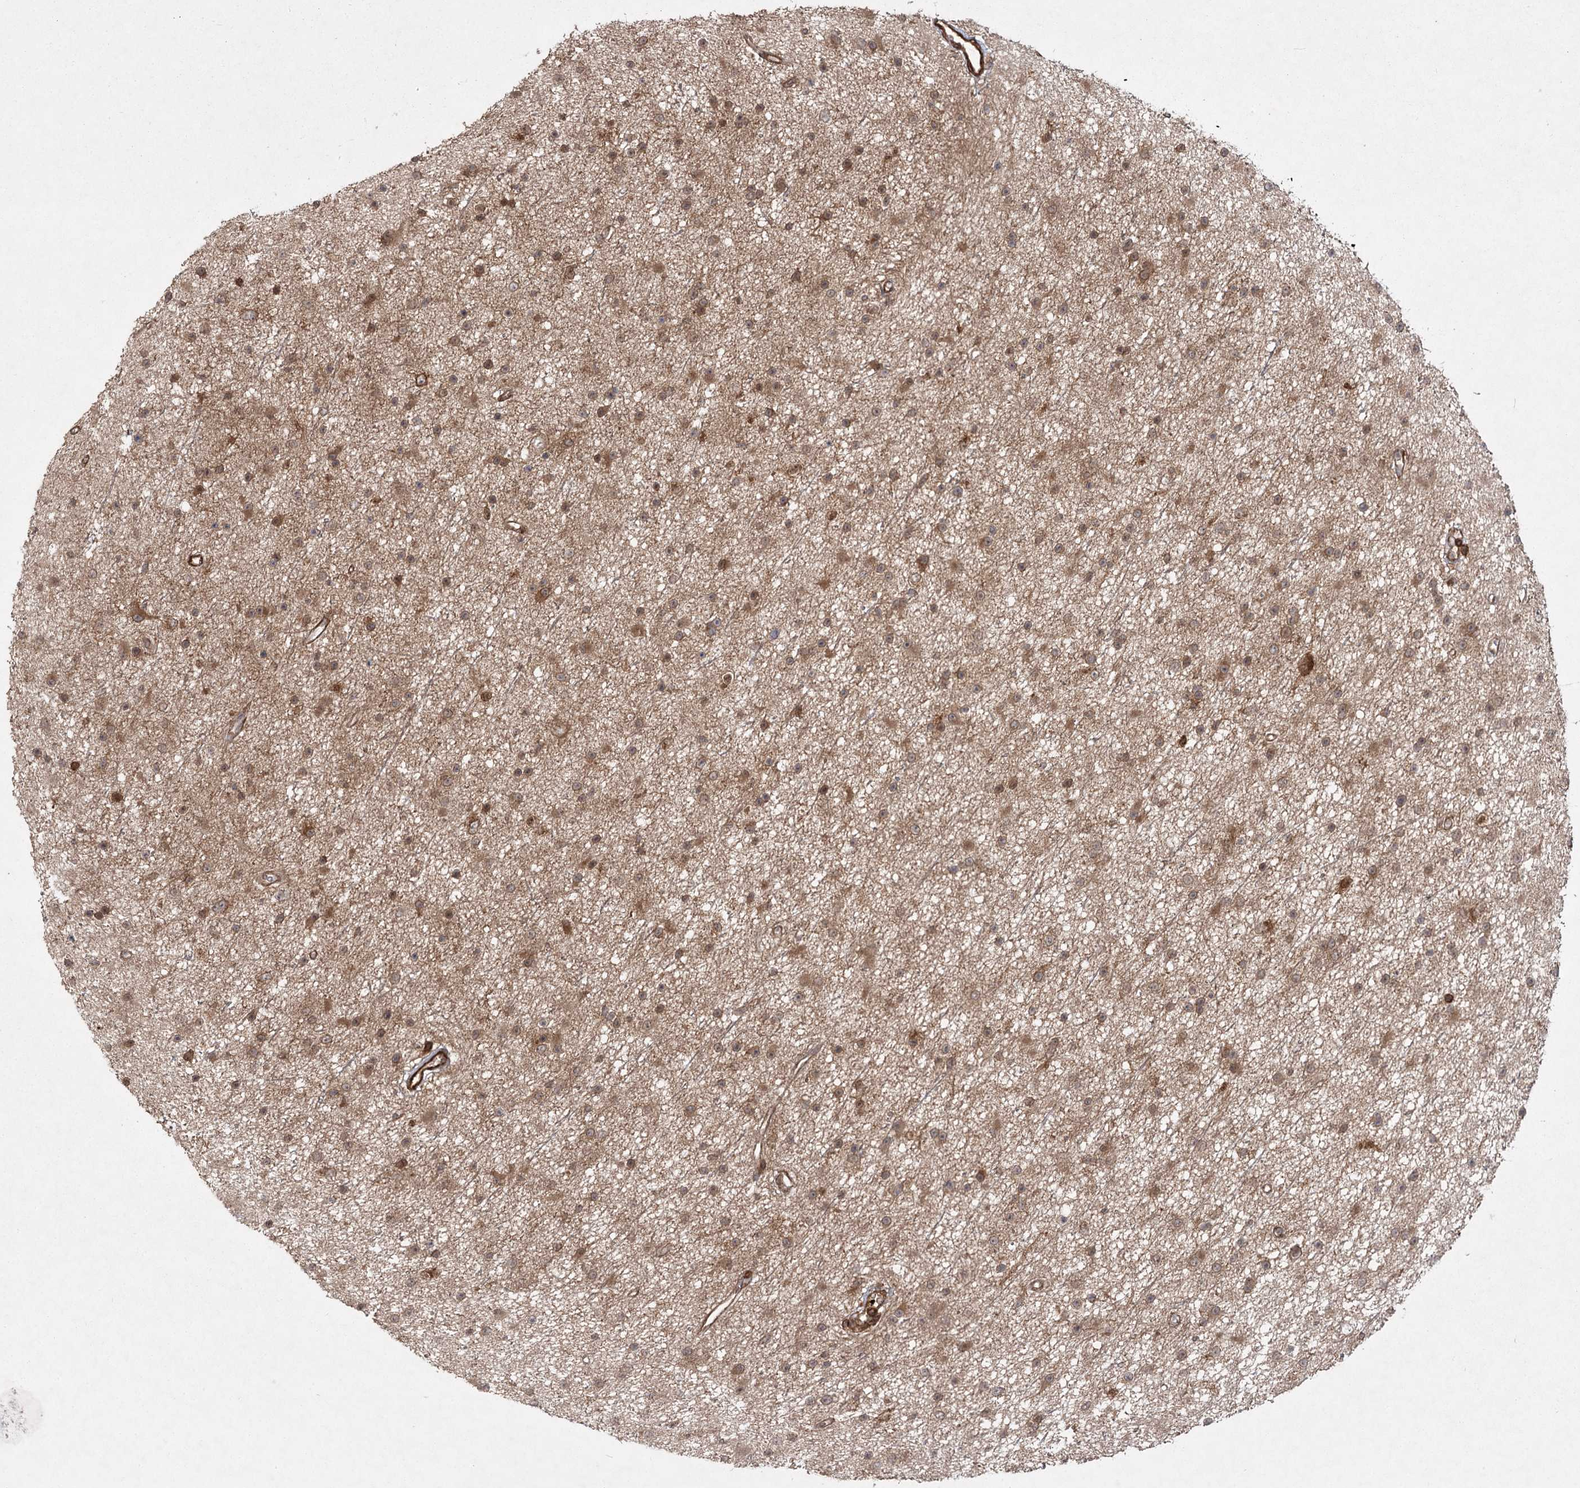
{"staining": {"intensity": "moderate", "quantity": ">75%", "location": "cytoplasmic/membranous,nuclear"}, "tissue": "glioma", "cell_type": "Tumor cells", "image_type": "cancer", "snomed": [{"axis": "morphology", "description": "Glioma, malignant, Low grade"}, {"axis": "topography", "description": "Cerebral cortex"}], "caption": "Immunohistochemistry staining of glioma, which demonstrates medium levels of moderate cytoplasmic/membranous and nuclear expression in about >75% of tumor cells indicating moderate cytoplasmic/membranous and nuclear protein expression. The staining was performed using DAB (brown) for protein detection and nuclei were counterstained in hematoxylin (blue).", "gene": "MDFIC", "patient": {"sex": "female", "age": 39}}